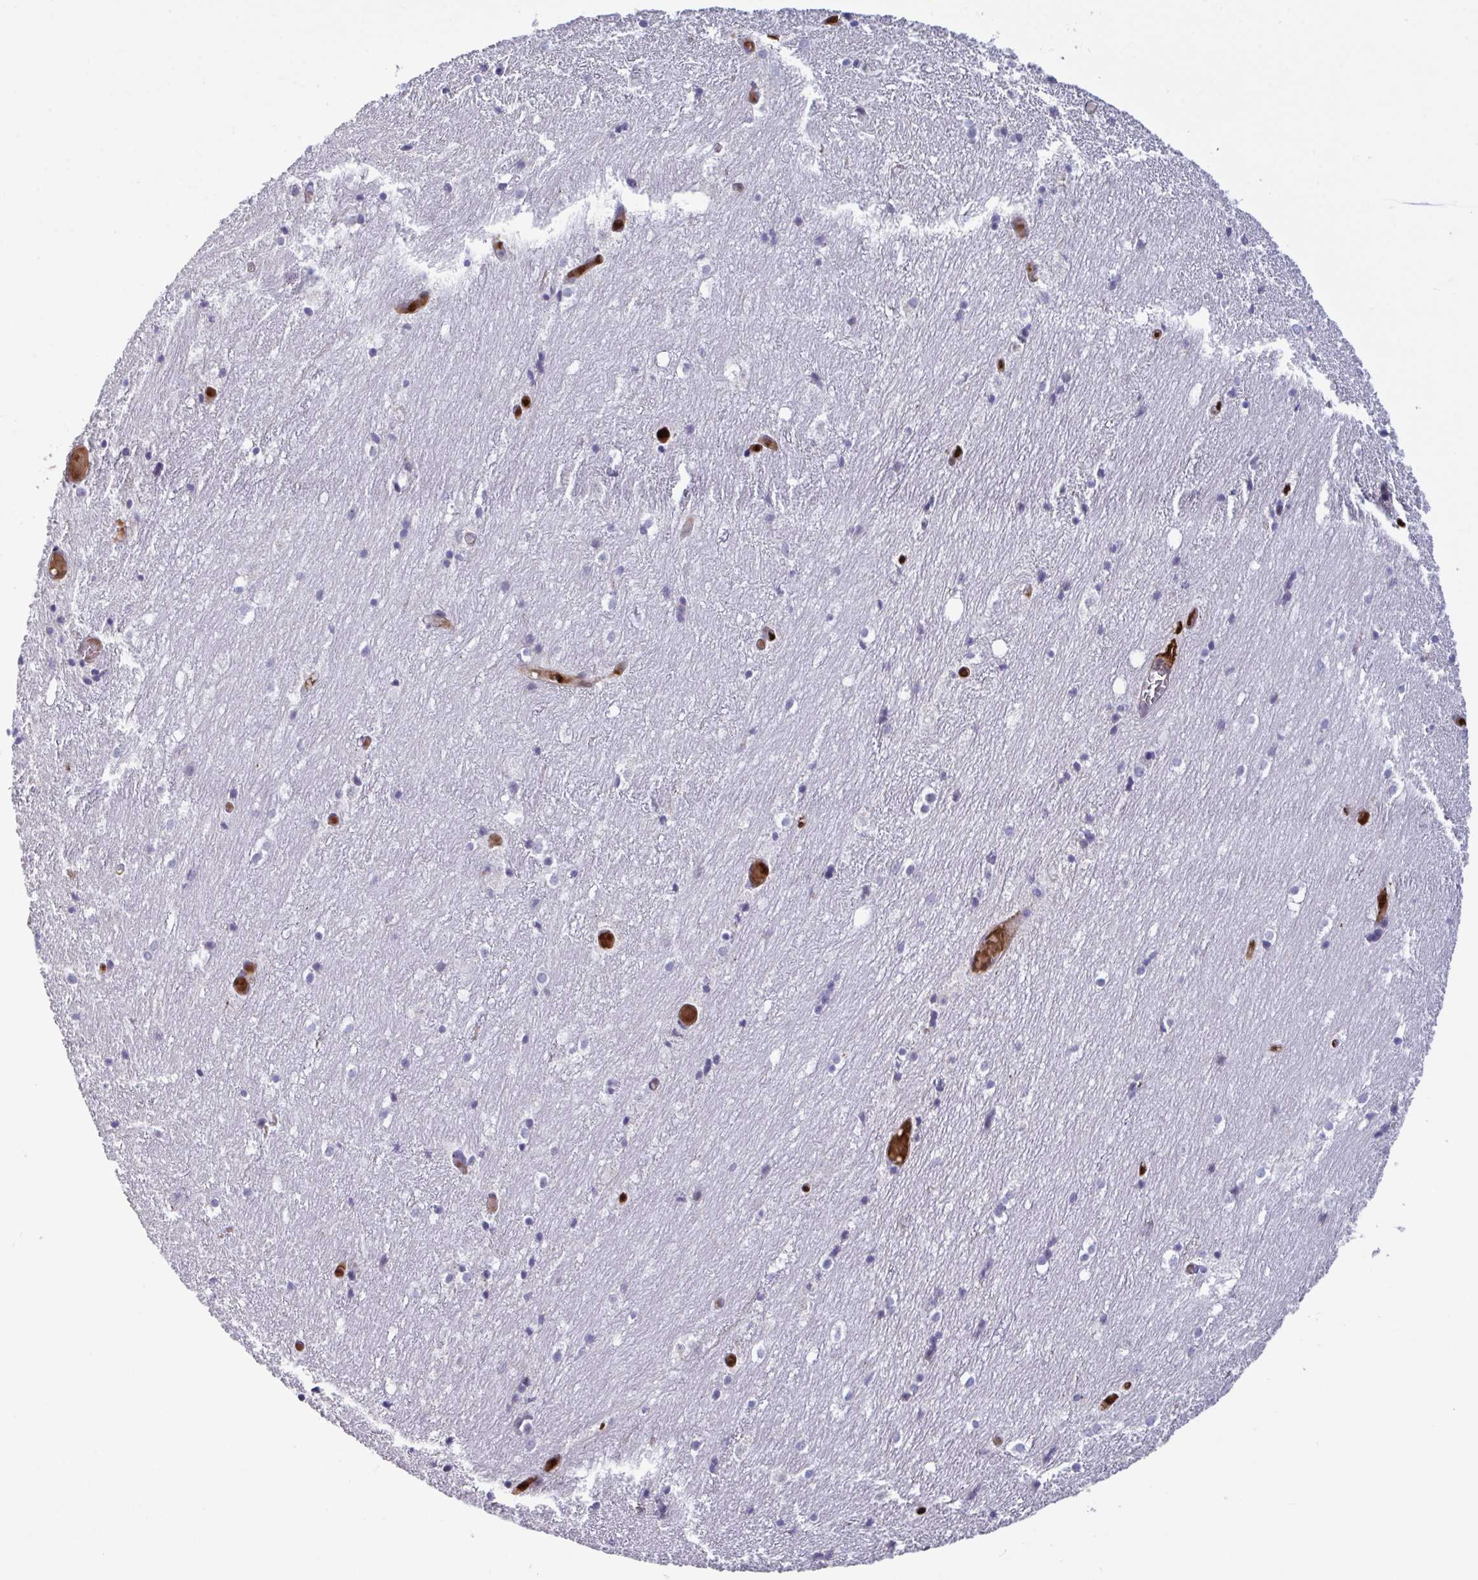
{"staining": {"intensity": "negative", "quantity": "none", "location": "none"}, "tissue": "hippocampus", "cell_type": "Glial cells", "image_type": "normal", "snomed": [{"axis": "morphology", "description": "Normal tissue, NOS"}, {"axis": "topography", "description": "Hippocampus"}], "caption": "DAB (3,3'-diaminobenzidine) immunohistochemical staining of normal human hippocampus reveals no significant expression in glial cells. (Stains: DAB (3,3'-diaminobenzidine) immunohistochemistry with hematoxylin counter stain, Microscopy: brightfield microscopy at high magnification).", "gene": "PELI1", "patient": {"sex": "female", "age": 52}}